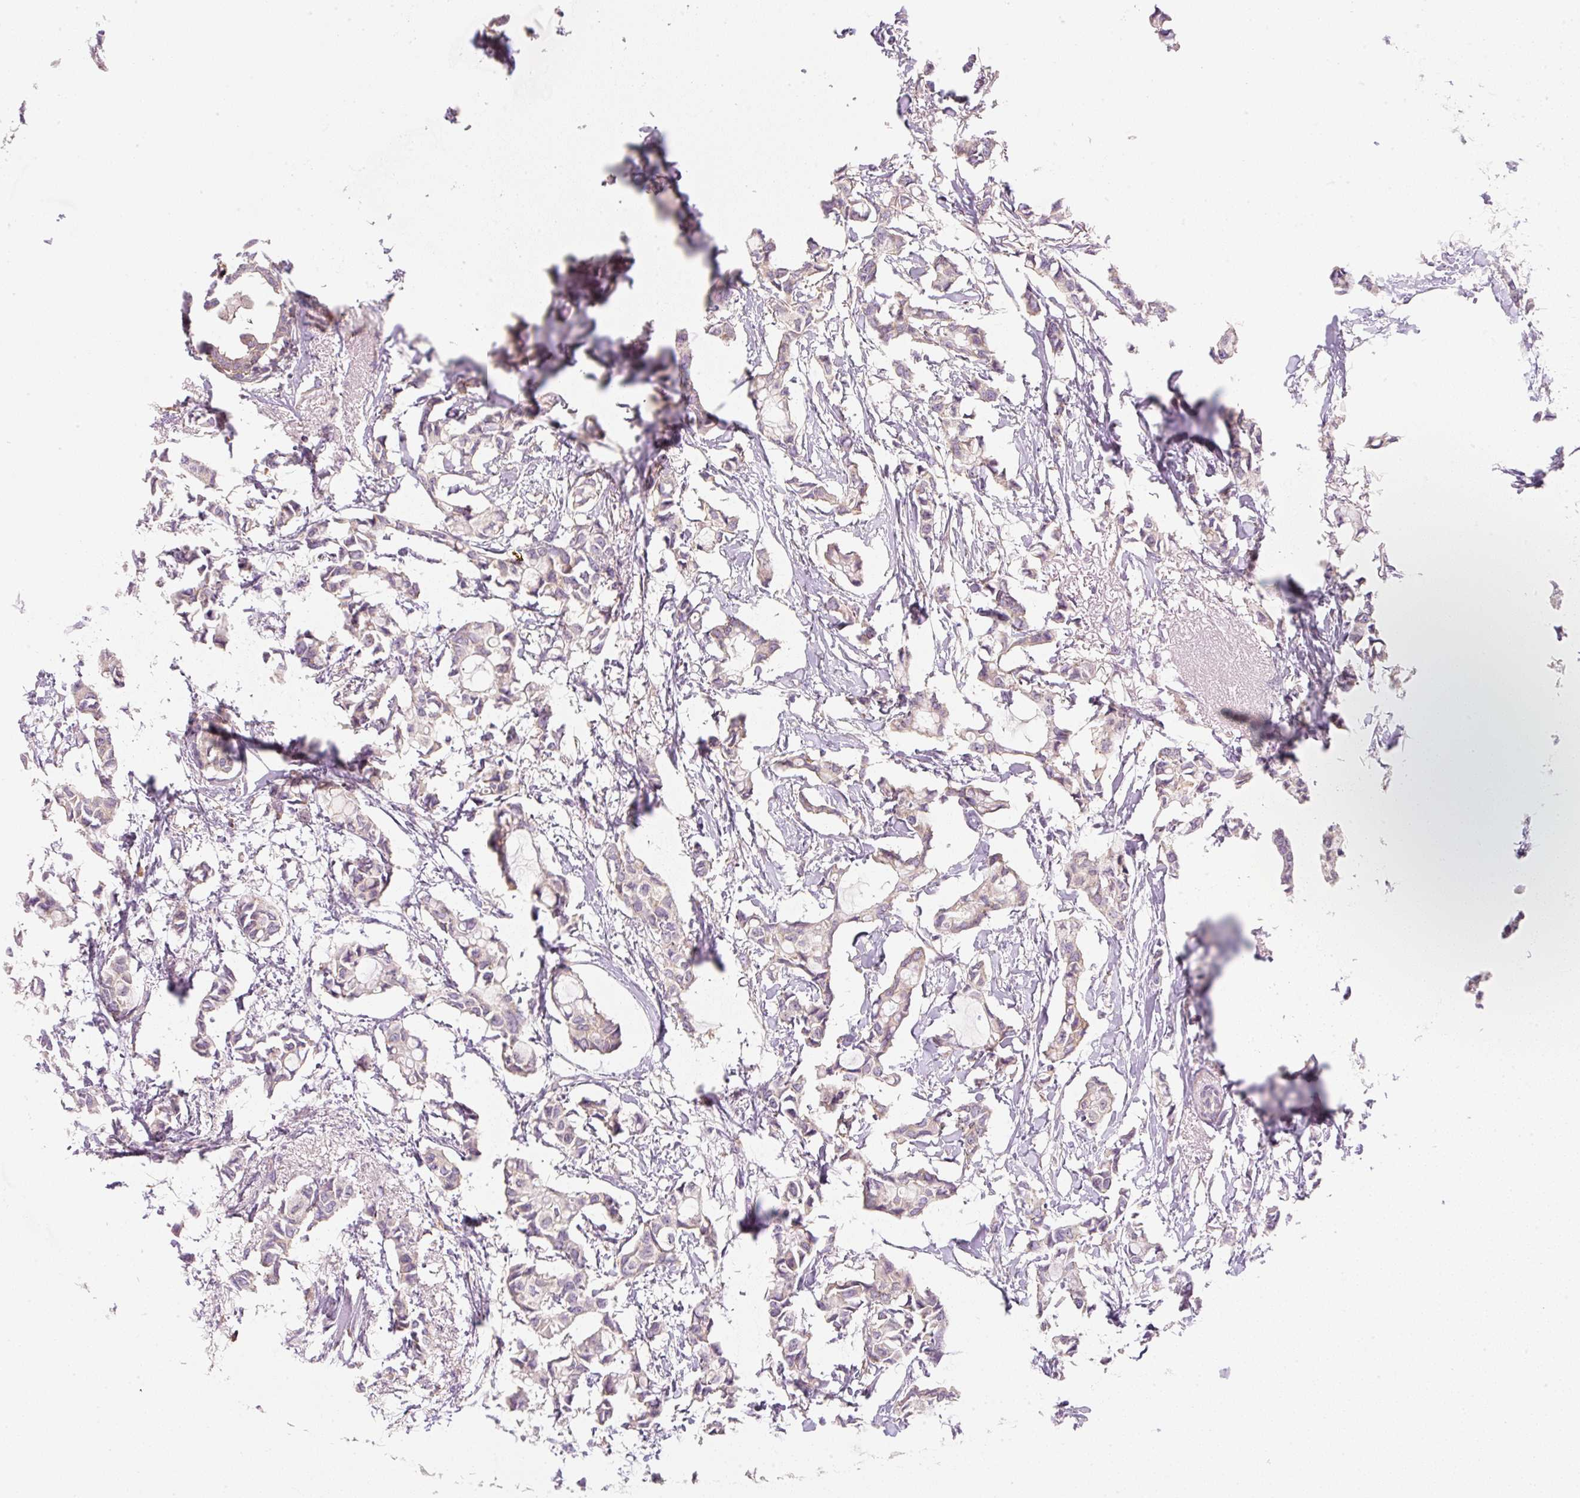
{"staining": {"intensity": "weak", "quantity": "25%-75%", "location": "cytoplasmic/membranous"}, "tissue": "breast cancer", "cell_type": "Tumor cells", "image_type": "cancer", "snomed": [{"axis": "morphology", "description": "Duct carcinoma"}, {"axis": "topography", "description": "Breast"}], "caption": "Human breast cancer (infiltrating ductal carcinoma) stained for a protein (brown) reveals weak cytoplasmic/membranous positive staining in approximately 25%-75% of tumor cells.", "gene": "RPL18A", "patient": {"sex": "female", "age": 73}}